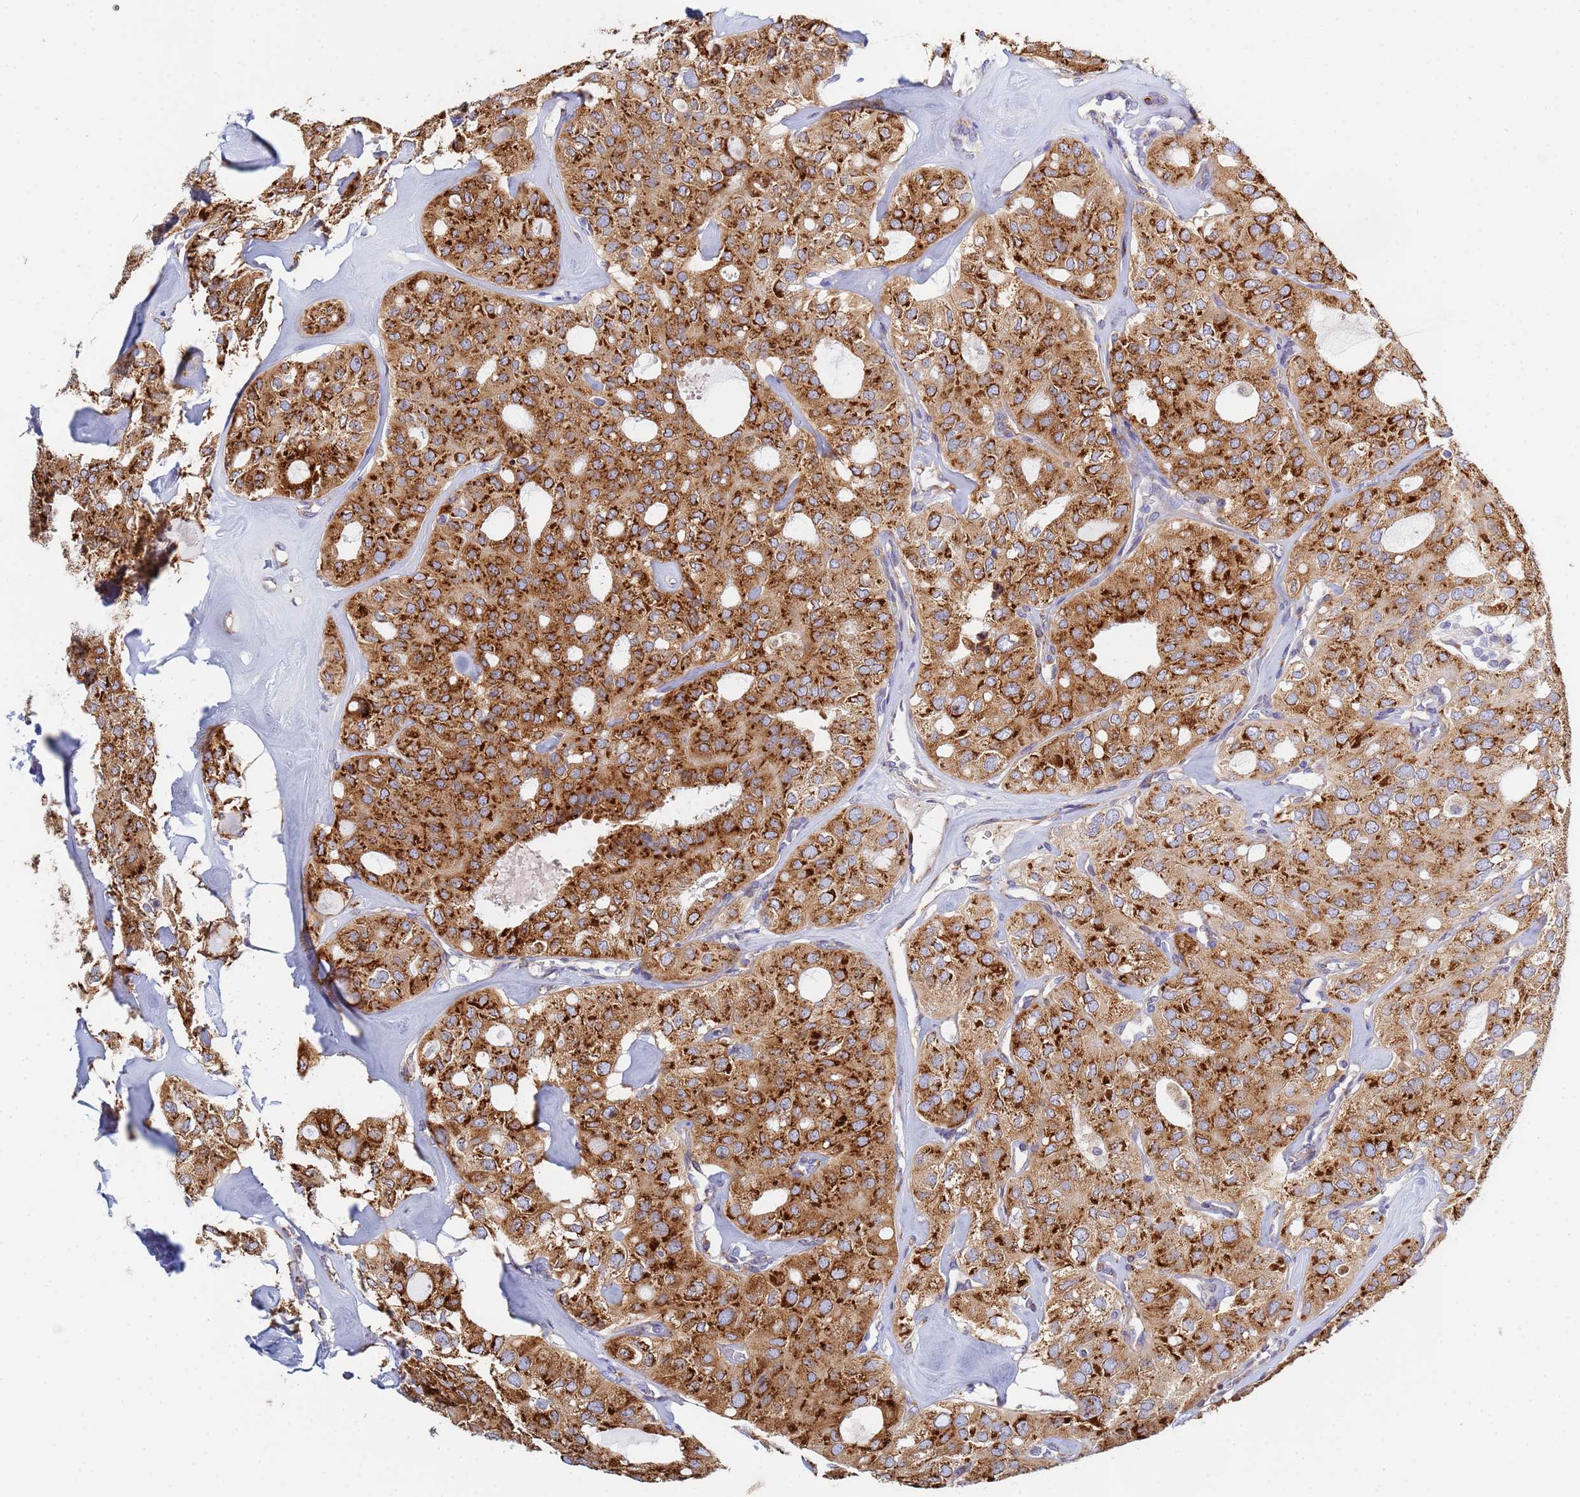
{"staining": {"intensity": "strong", "quantity": ">75%", "location": "cytoplasmic/membranous"}, "tissue": "thyroid cancer", "cell_type": "Tumor cells", "image_type": "cancer", "snomed": [{"axis": "morphology", "description": "Follicular adenoma carcinoma, NOS"}, {"axis": "topography", "description": "Thyroid gland"}], "caption": "Human follicular adenoma carcinoma (thyroid) stained with a protein marker exhibits strong staining in tumor cells.", "gene": "GDAP2", "patient": {"sex": "male", "age": 75}}